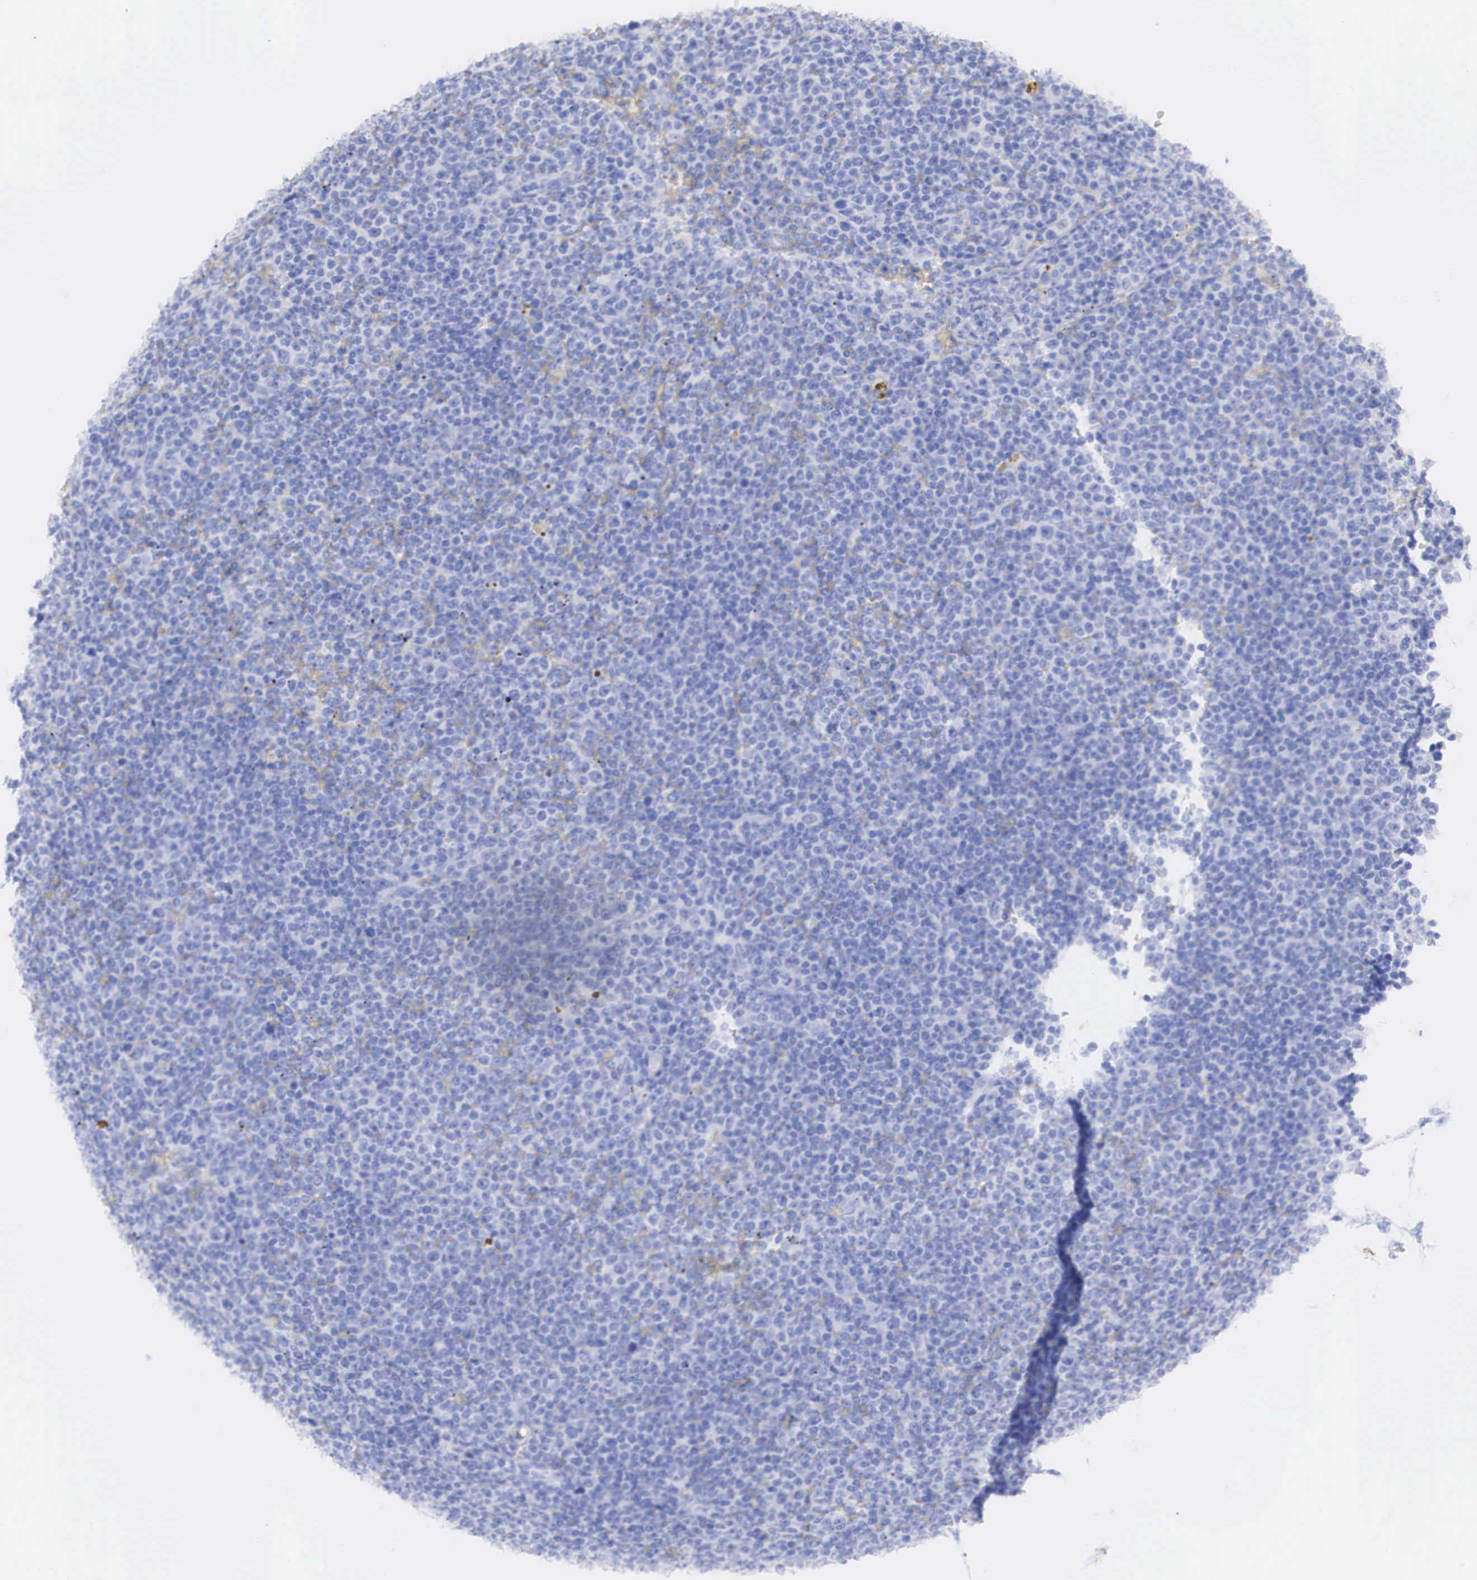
{"staining": {"intensity": "weak", "quantity": "<25%", "location": "cytoplasmic/membranous"}, "tissue": "lymphoma", "cell_type": "Tumor cells", "image_type": "cancer", "snomed": [{"axis": "morphology", "description": "Malignant lymphoma, non-Hodgkin's type, Low grade"}, {"axis": "topography", "description": "Lymph node"}], "caption": "The histopathology image shows no staining of tumor cells in malignant lymphoma, non-Hodgkin's type (low-grade).", "gene": "ERBB2", "patient": {"sex": "male", "age": 50}}